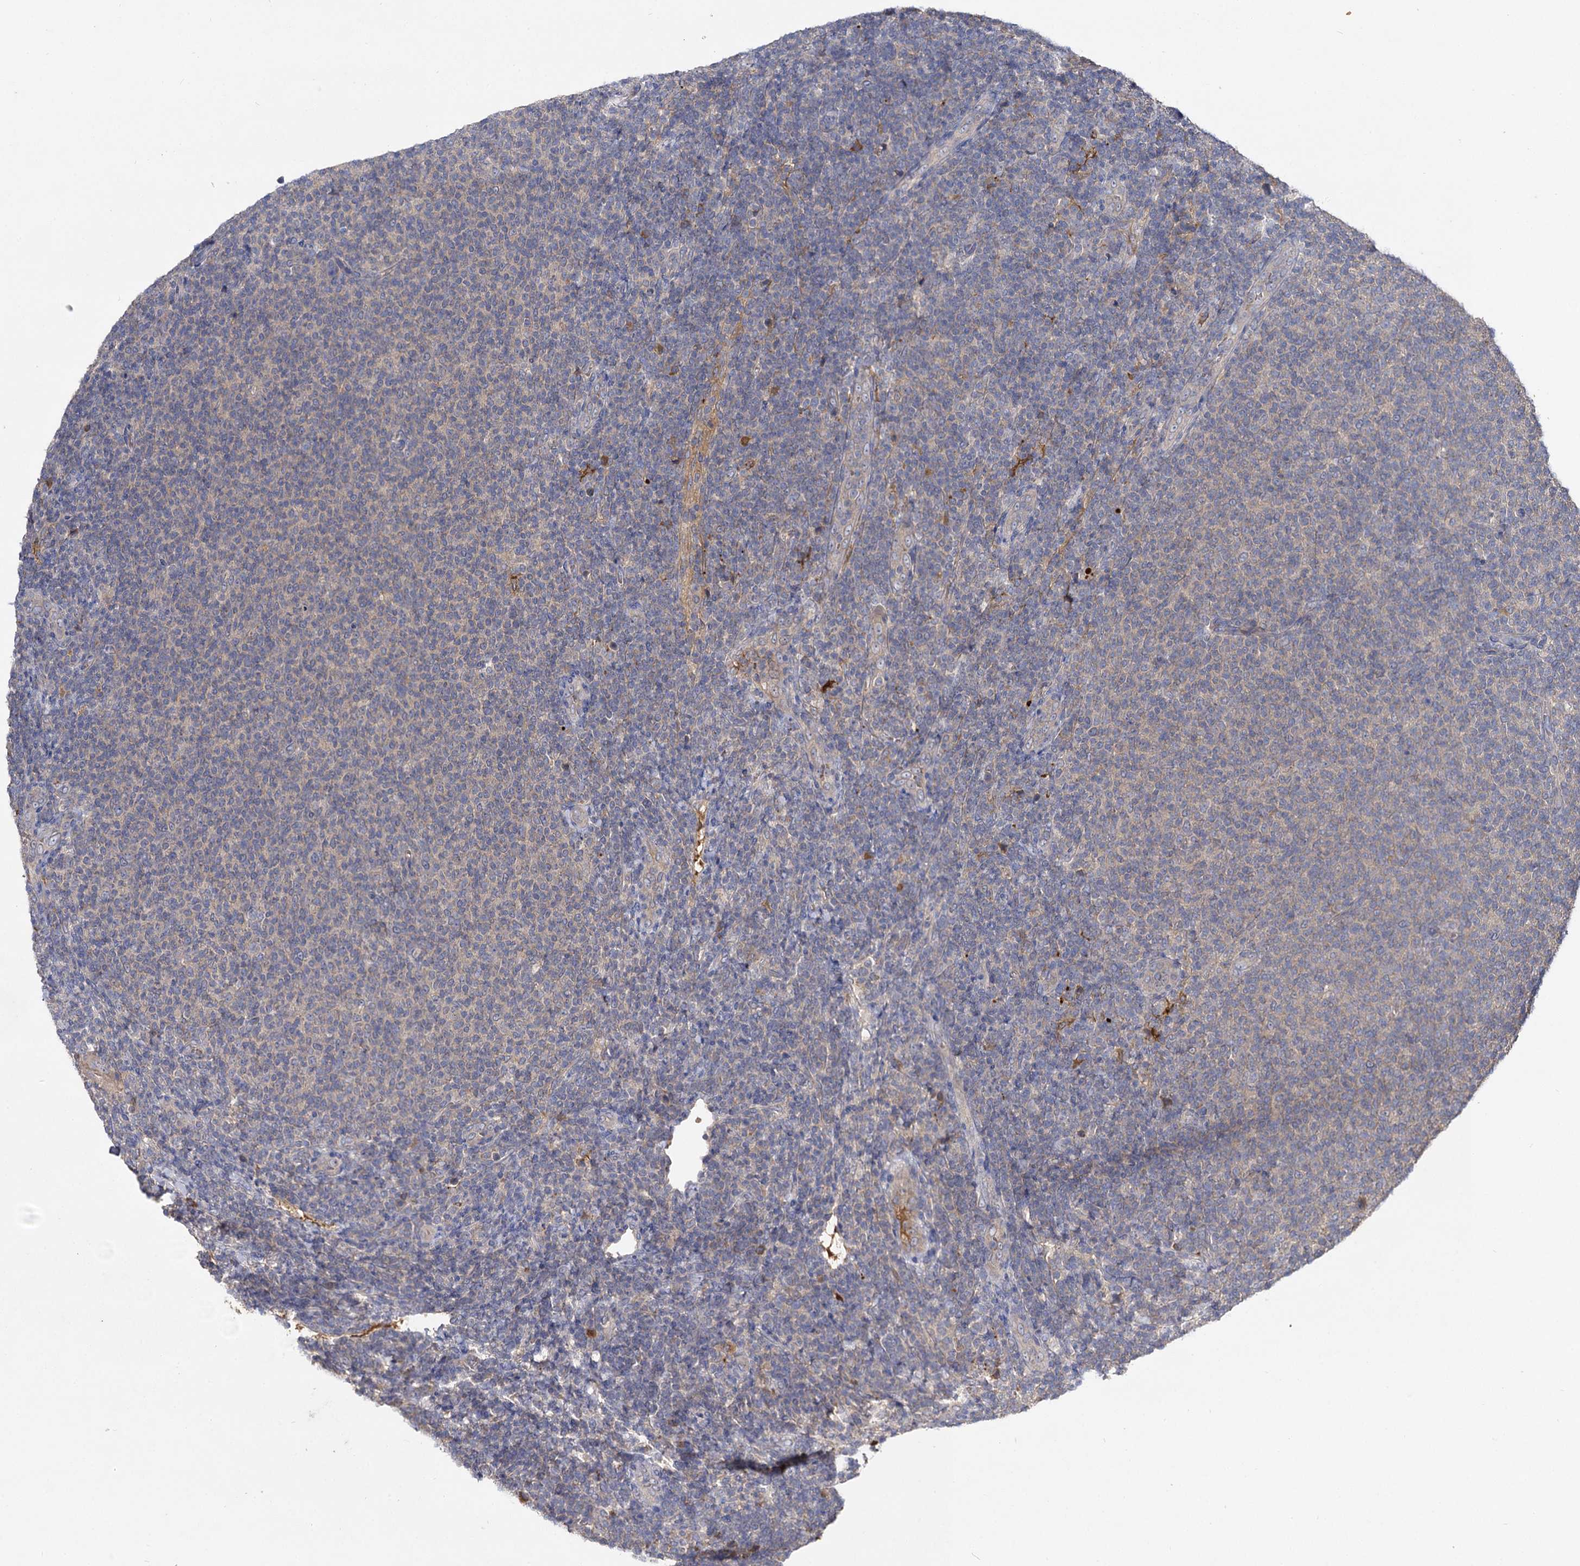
{"staining": {"intensity": "negative", "quantity": "none", "location": "none"}, "tissue": "lymphoma", "cell_type": "Tumor cells", "image_type": "cancer", "snomed": [{"axis": "morphology", "description": "Malignant lymphoma, non-Hodgkin's type, Low grade"}, {"axis": "topography", "description": "Lymph node"}], "caption": "A high-resolution micrograph shows immunohistochemistry staining of lymphoma, which shows no significant expression in tumor cells.", "gene": "USP50", "patient": {"sex": "male", "age": 66}}